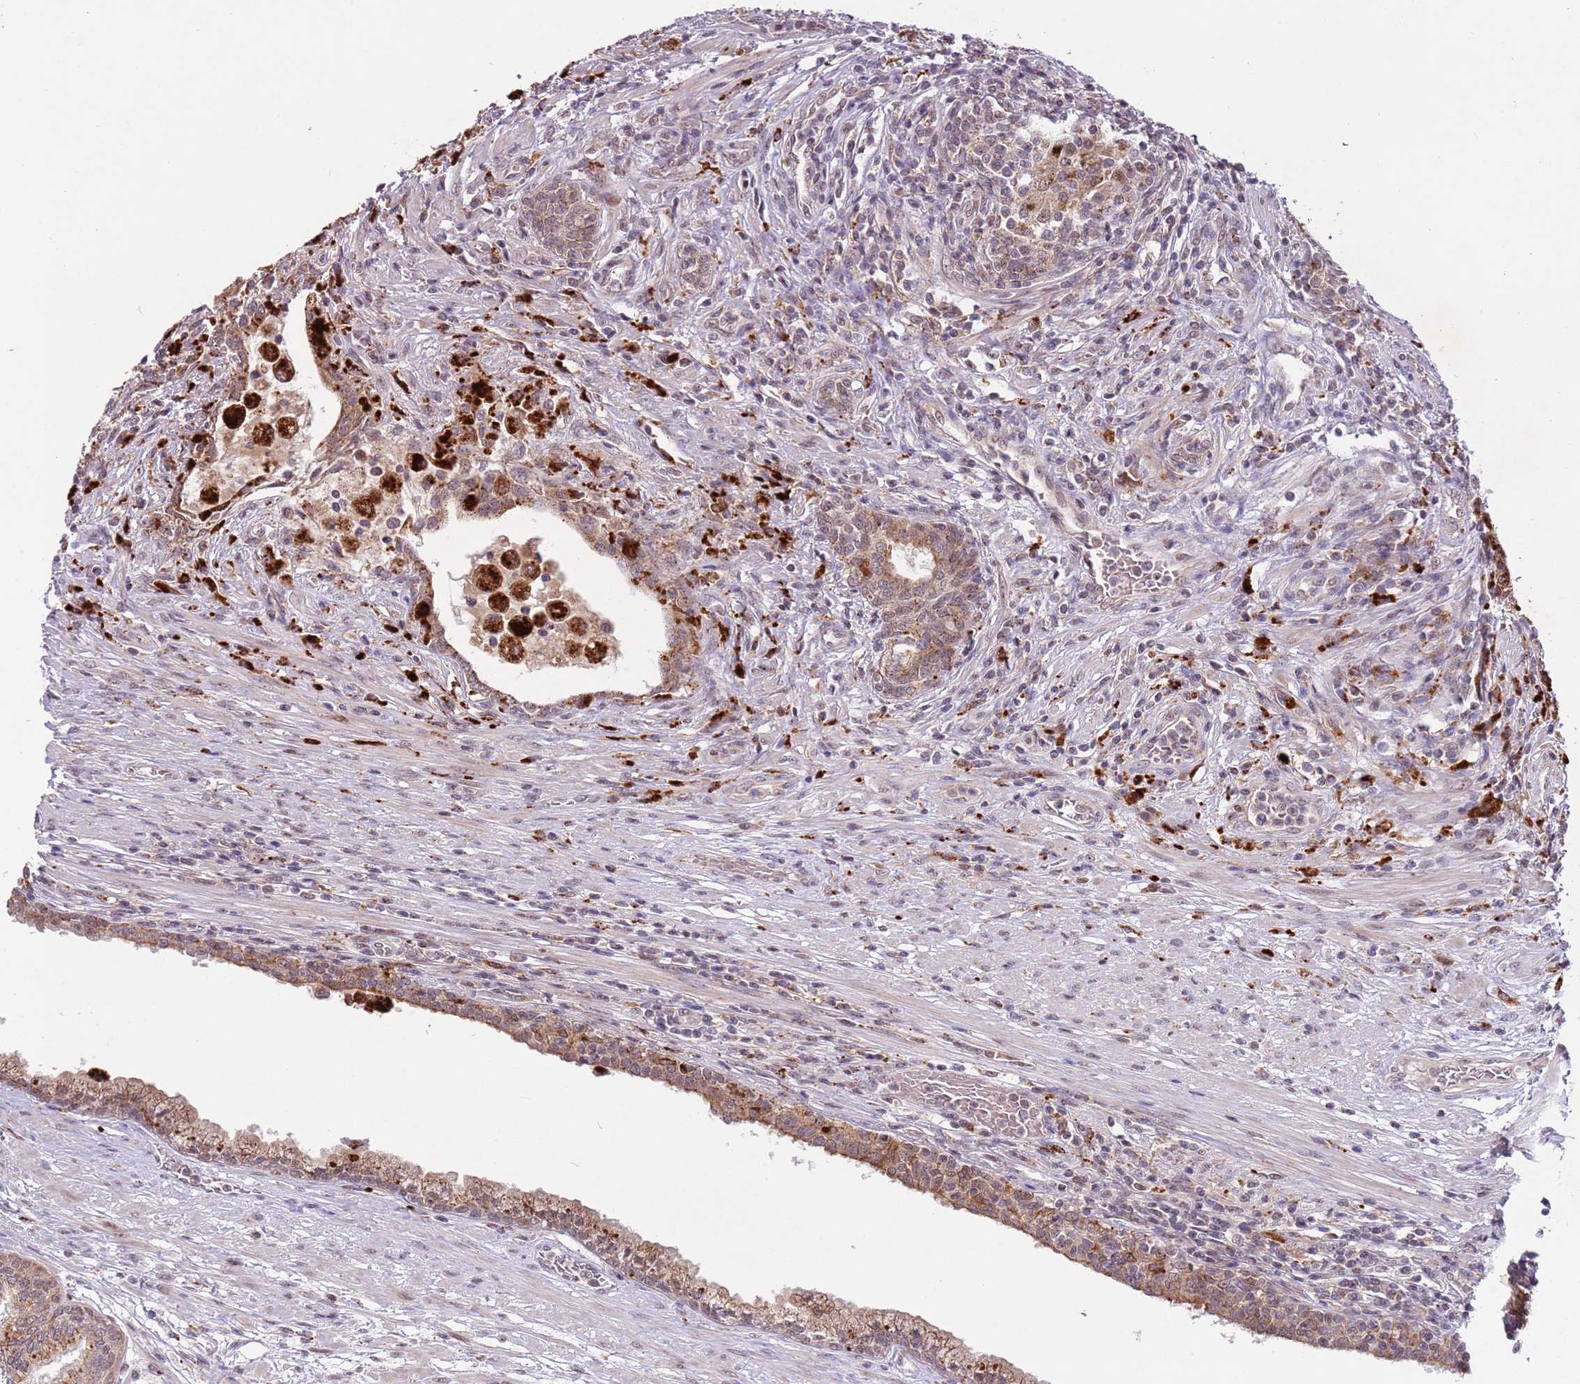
{"staining": {"intensity": "moderate", "quantity": ">75%", "location": "cytoplasmic/membranous"}, "tissue": "prostate cancer", "cell_type": "Tumor cells", "image_type": "cancer", "snomed": [{"axis": "morphology", "description": "Adenocarcinoma, High grade"}, {"axis": "topography", "description": "Prostate"}], "caption": "Prostate cancer (adenocarcinoma (high-grade)) stained with immunohistochemistry exhibits moderate cytoplasmic/membranous expression in approximately >75% of tumor cells.", "gene": "TRIM27", "patient": {"sex": "male", "age": 67}}